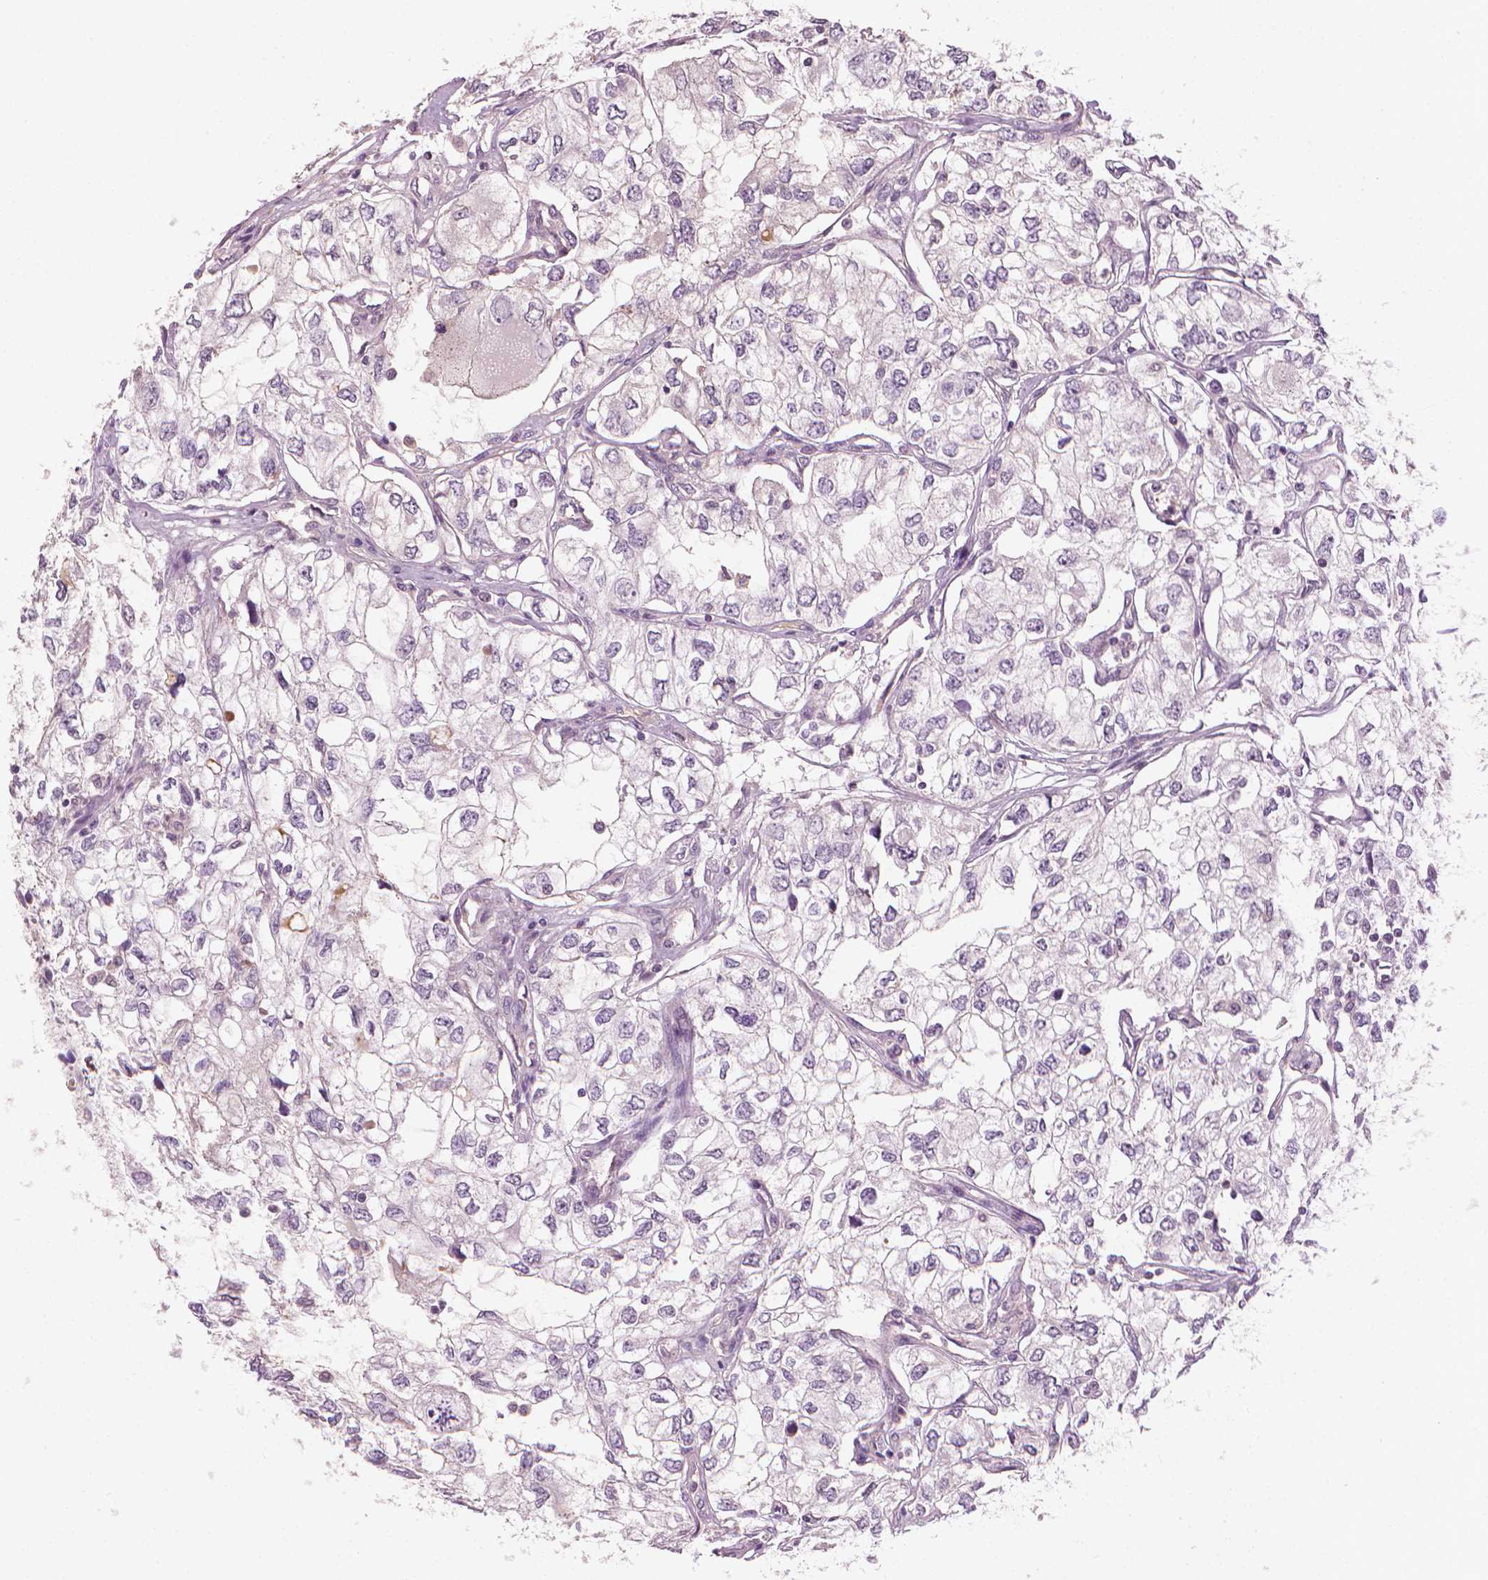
{"staining": {"intensity": "negative", "quantity": "none", "location": "none"}, "tissue": "renal cancer", "cell_type": "Tumor cells", "image_type": "cancer", "snomed": [{"axis": "morphology", "description": "Adenocarcinoma, NOS"}, {"axis": "topography", "description": "Kidney"}], "caption": "Tumor cells are negative for brown protein staining in adenocarcinoma (renal).", "gene": "SAXO2", "patient": {"sex": "female", "age": 59}}